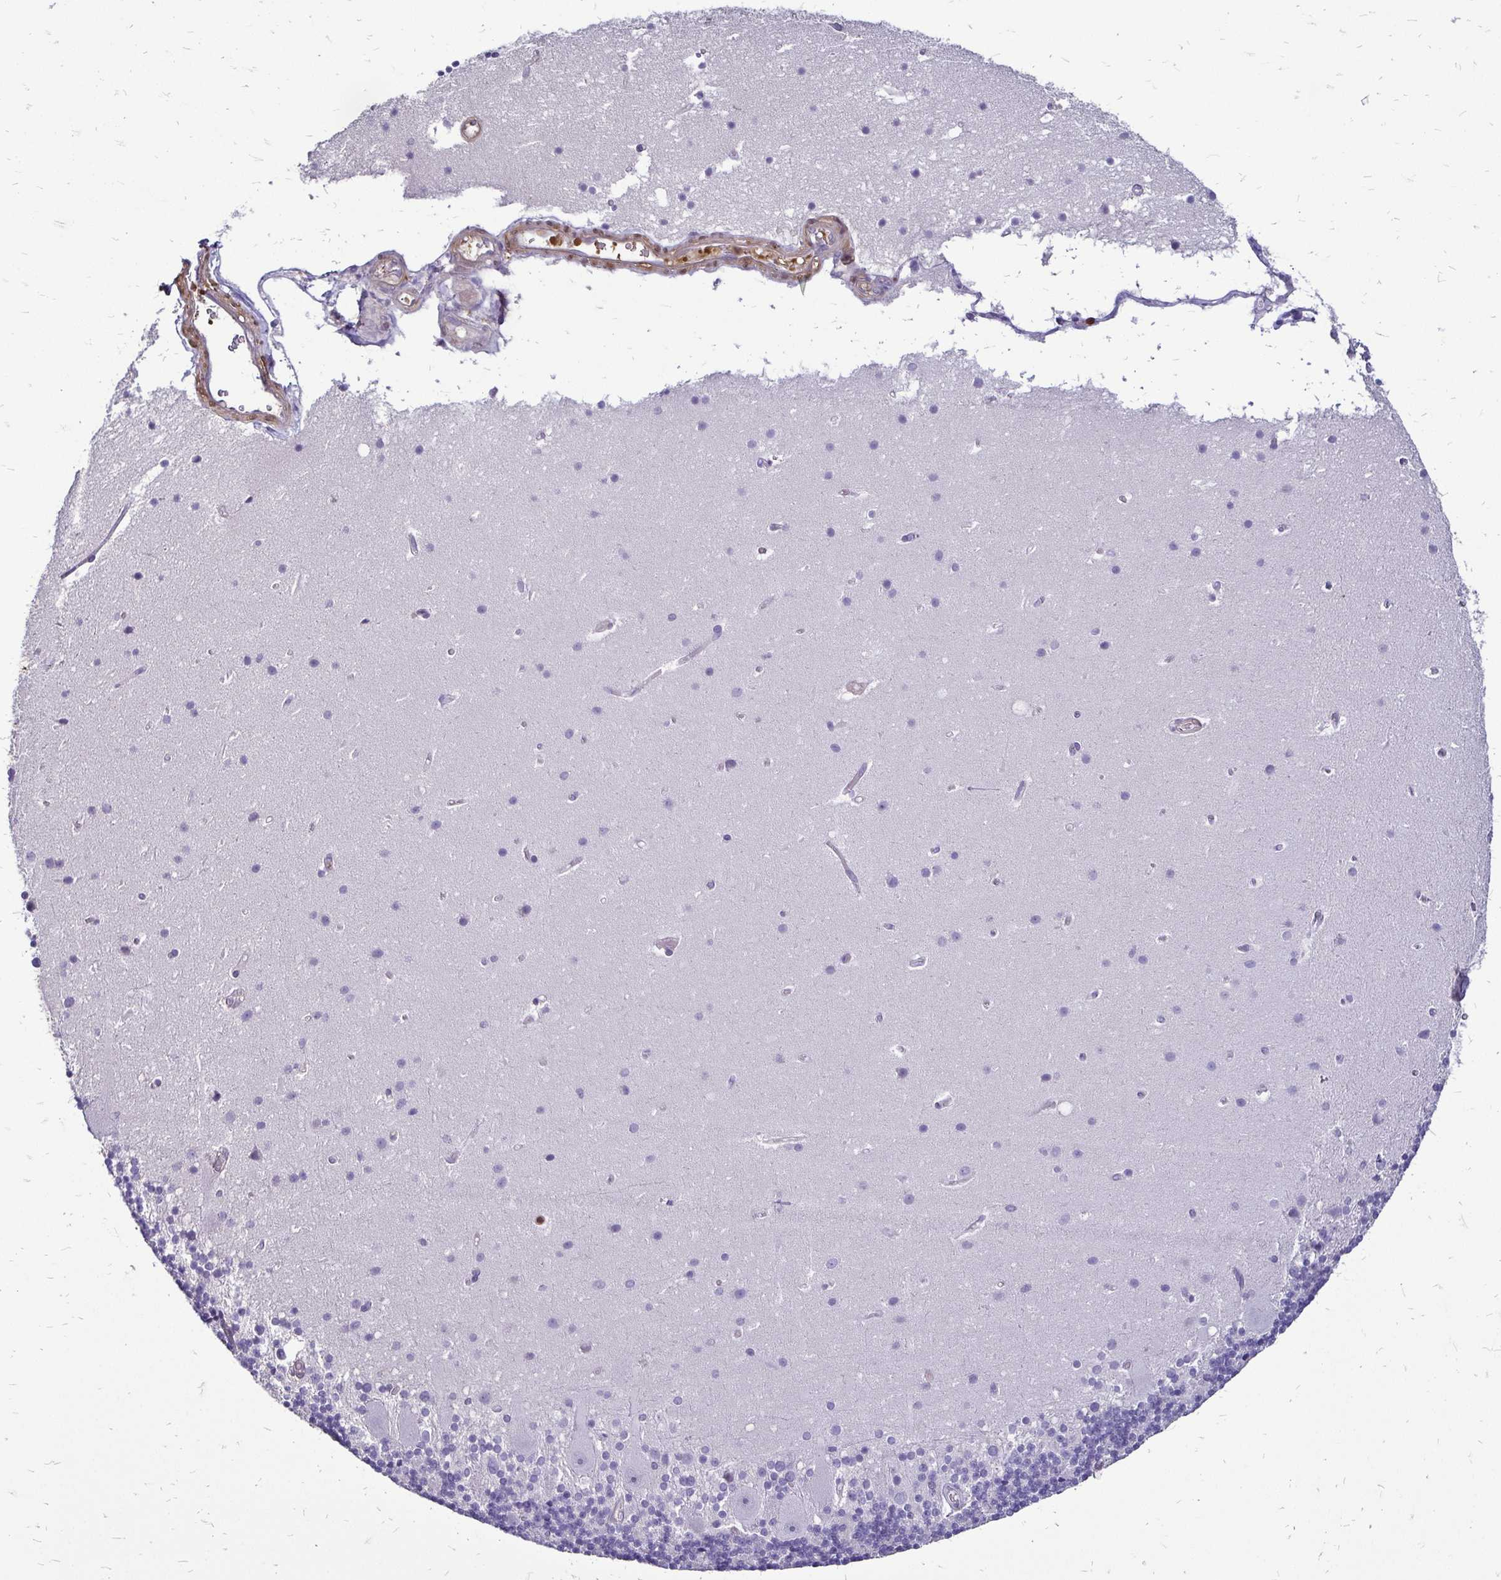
{"staining": {"intensity": "negative", "quantity": "none", "location": "none"}, "tissue": "cerebellum", "cell_type": "Cells in granular layer", "image_type": "normal", "snomed": [{"axis": "morphology", "description": "Normal tissue, NOS"}, {"axis": "topography", "description": "Cerebellum"}], "caption": "Immunohistochemistry (IHC) of normal cerebellum exhibits no expression in cells in granular layer.", "gene": "ZFP1", "patient": {"sex": "male", "age": 70}}